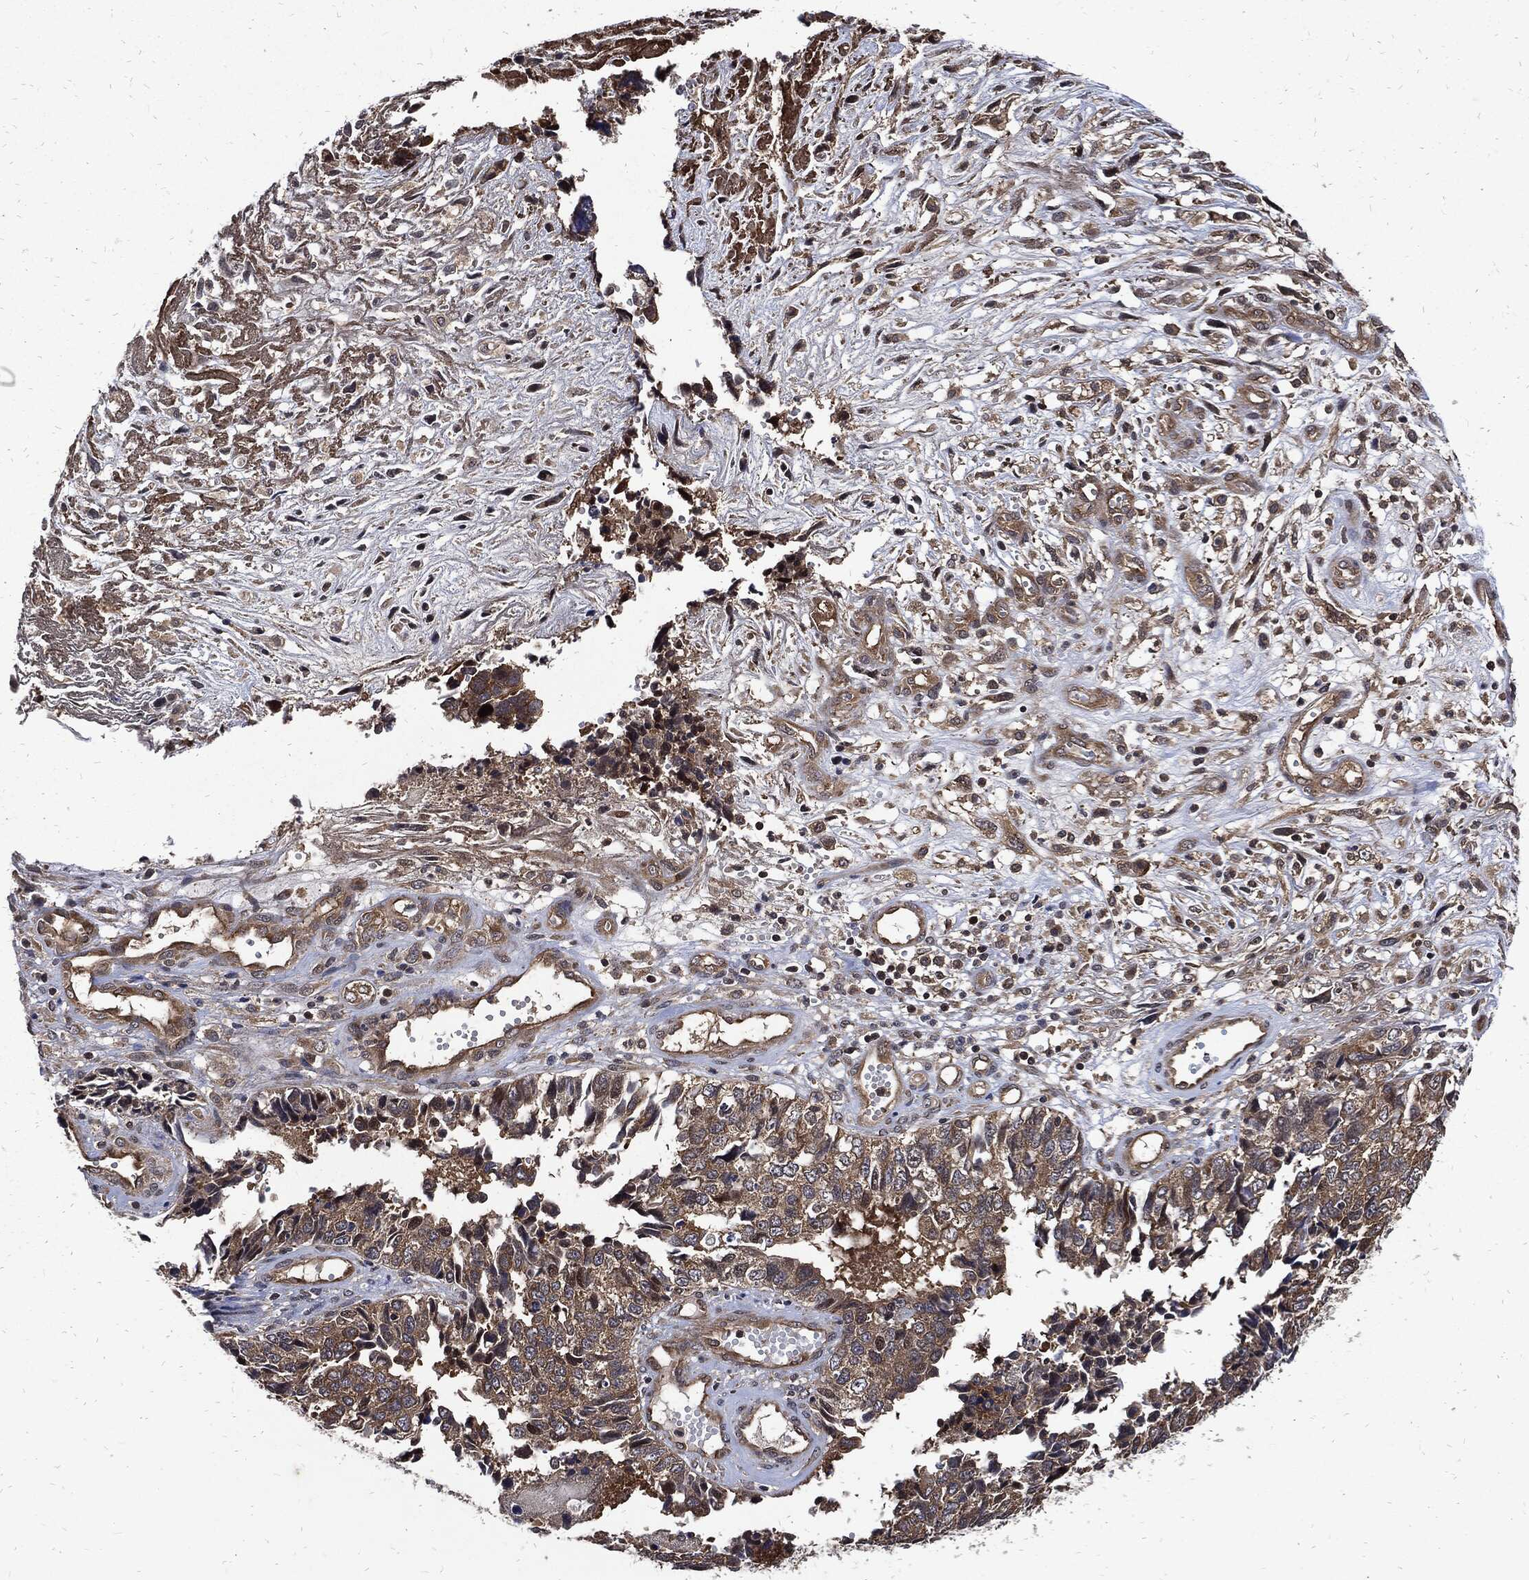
{"staining": {"intensity": "moderate", "quantity": "25%-75%", "location": "cytoplasmic/membranous"}, "tissue": "cervical cancer", "cell_type": "Tumor cells", "image_type": "cancer", "snomed": [{"axis": "morphology", "description": "Squamous cell carcinoma, NOS"}, {"axis": "topography", "description": "Cervix"}], "caption": "Squamous cell carcinoma (cervical) stained with a protein marker demonstrates moderate staining in tumor cells.", "gene": "DCTN1", "patient": {"sex": "female", "age": 63}}